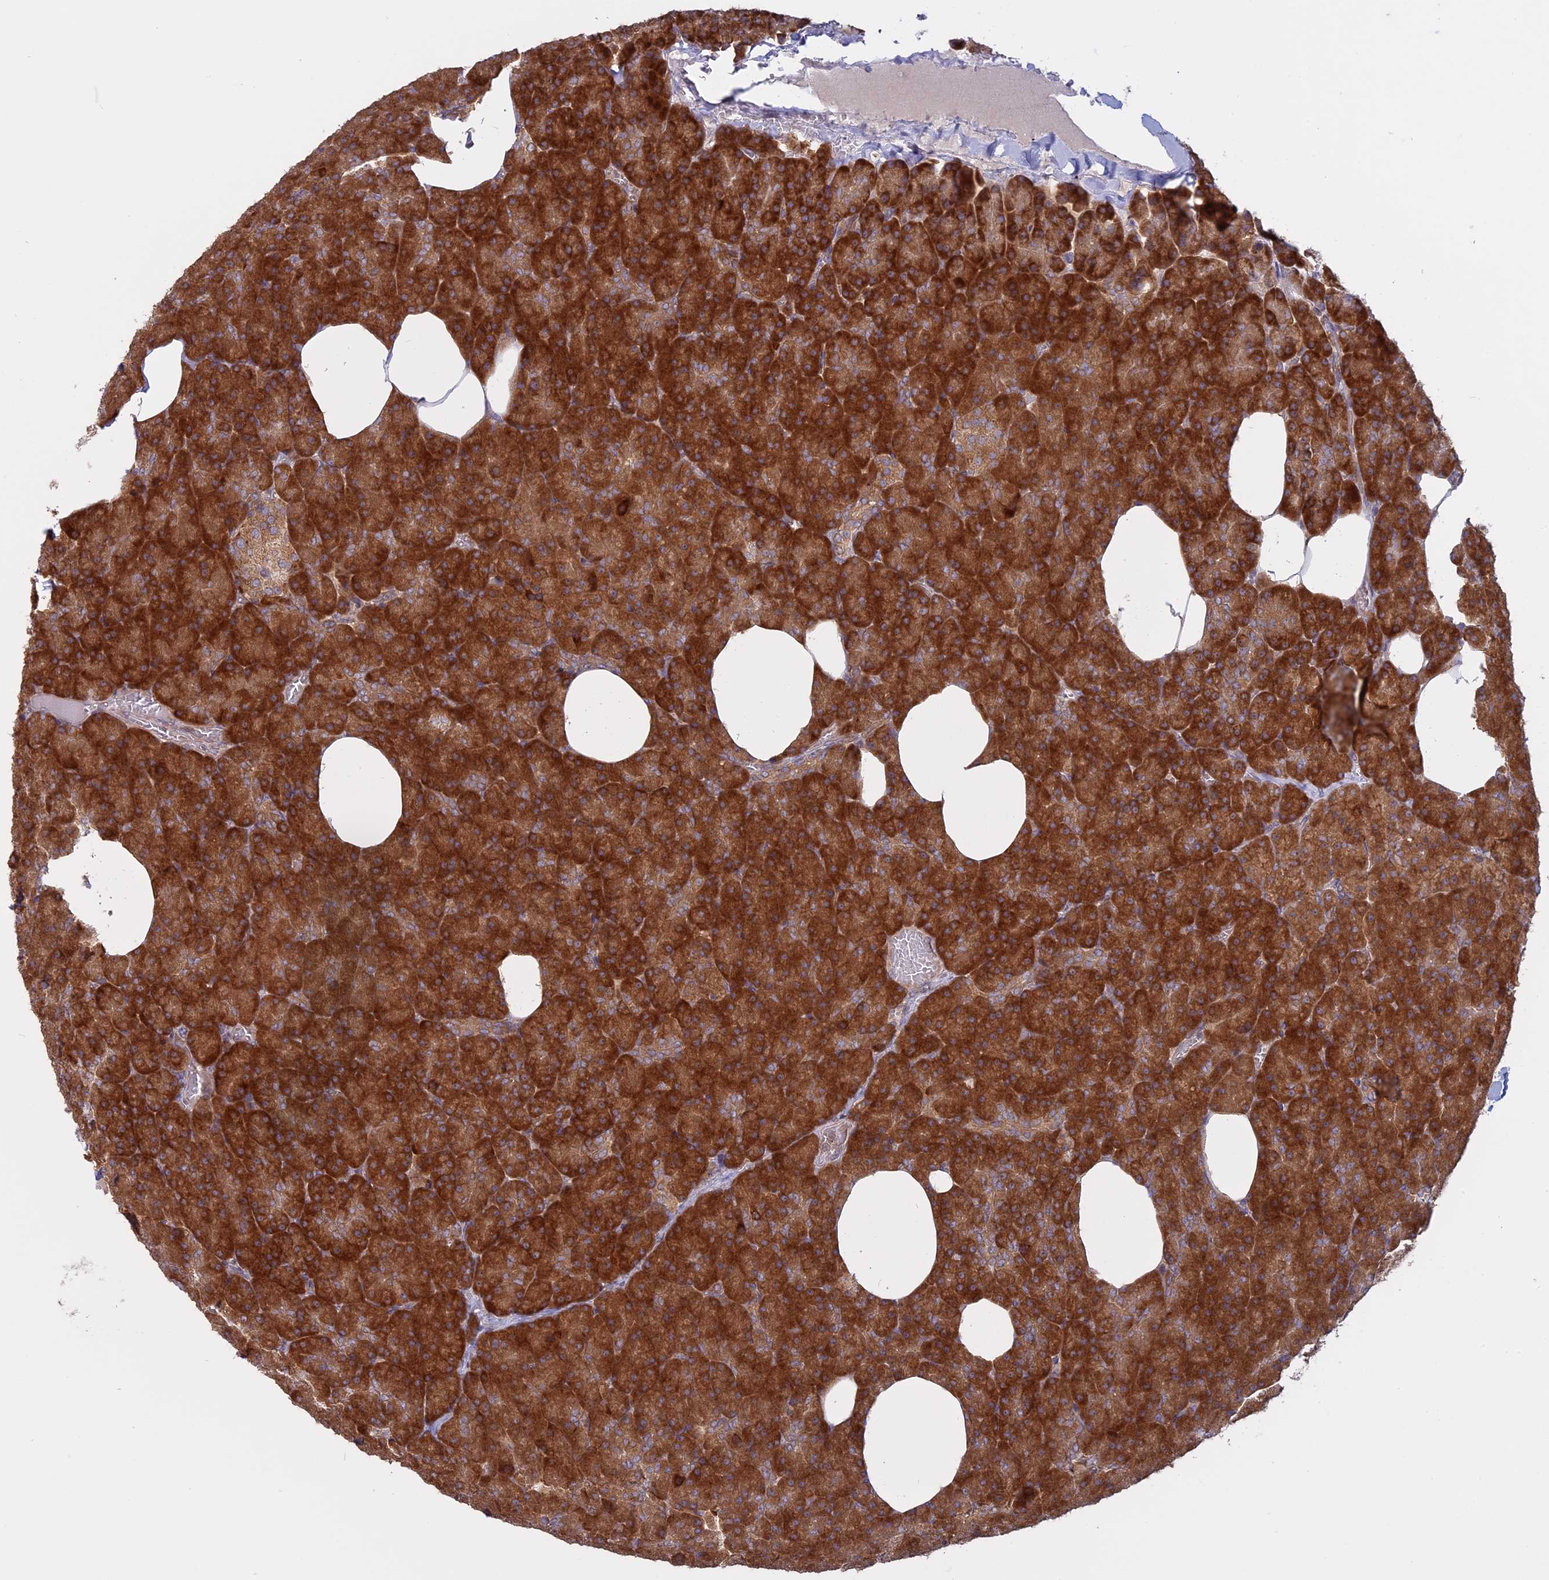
{"staining": {"intensity": "strong", "quantity": ">75%", "location": "cytoplasmic/membranous"}, "tissue": "pancreas", "cell_type": "Exocrine glandular cells", "image_type": "normal", "snomed": [{"axis": "morphology", "description": "Normal tissue, NOS"}, {"axis": "morphology", "description": "Carcinoid, malignant, NOS"}, {"axis": "topography", "description": "Pancreas"}], "caption": "Immunohistochemistry (IHC) (DAB) staining of unremarkable human pancreas displays strong cytoplasmic/membranous protein expression in about >75% of exocrine glandular cells.", "gene": "TMEM208", "patient": {"sex": "female", "age": 35}}